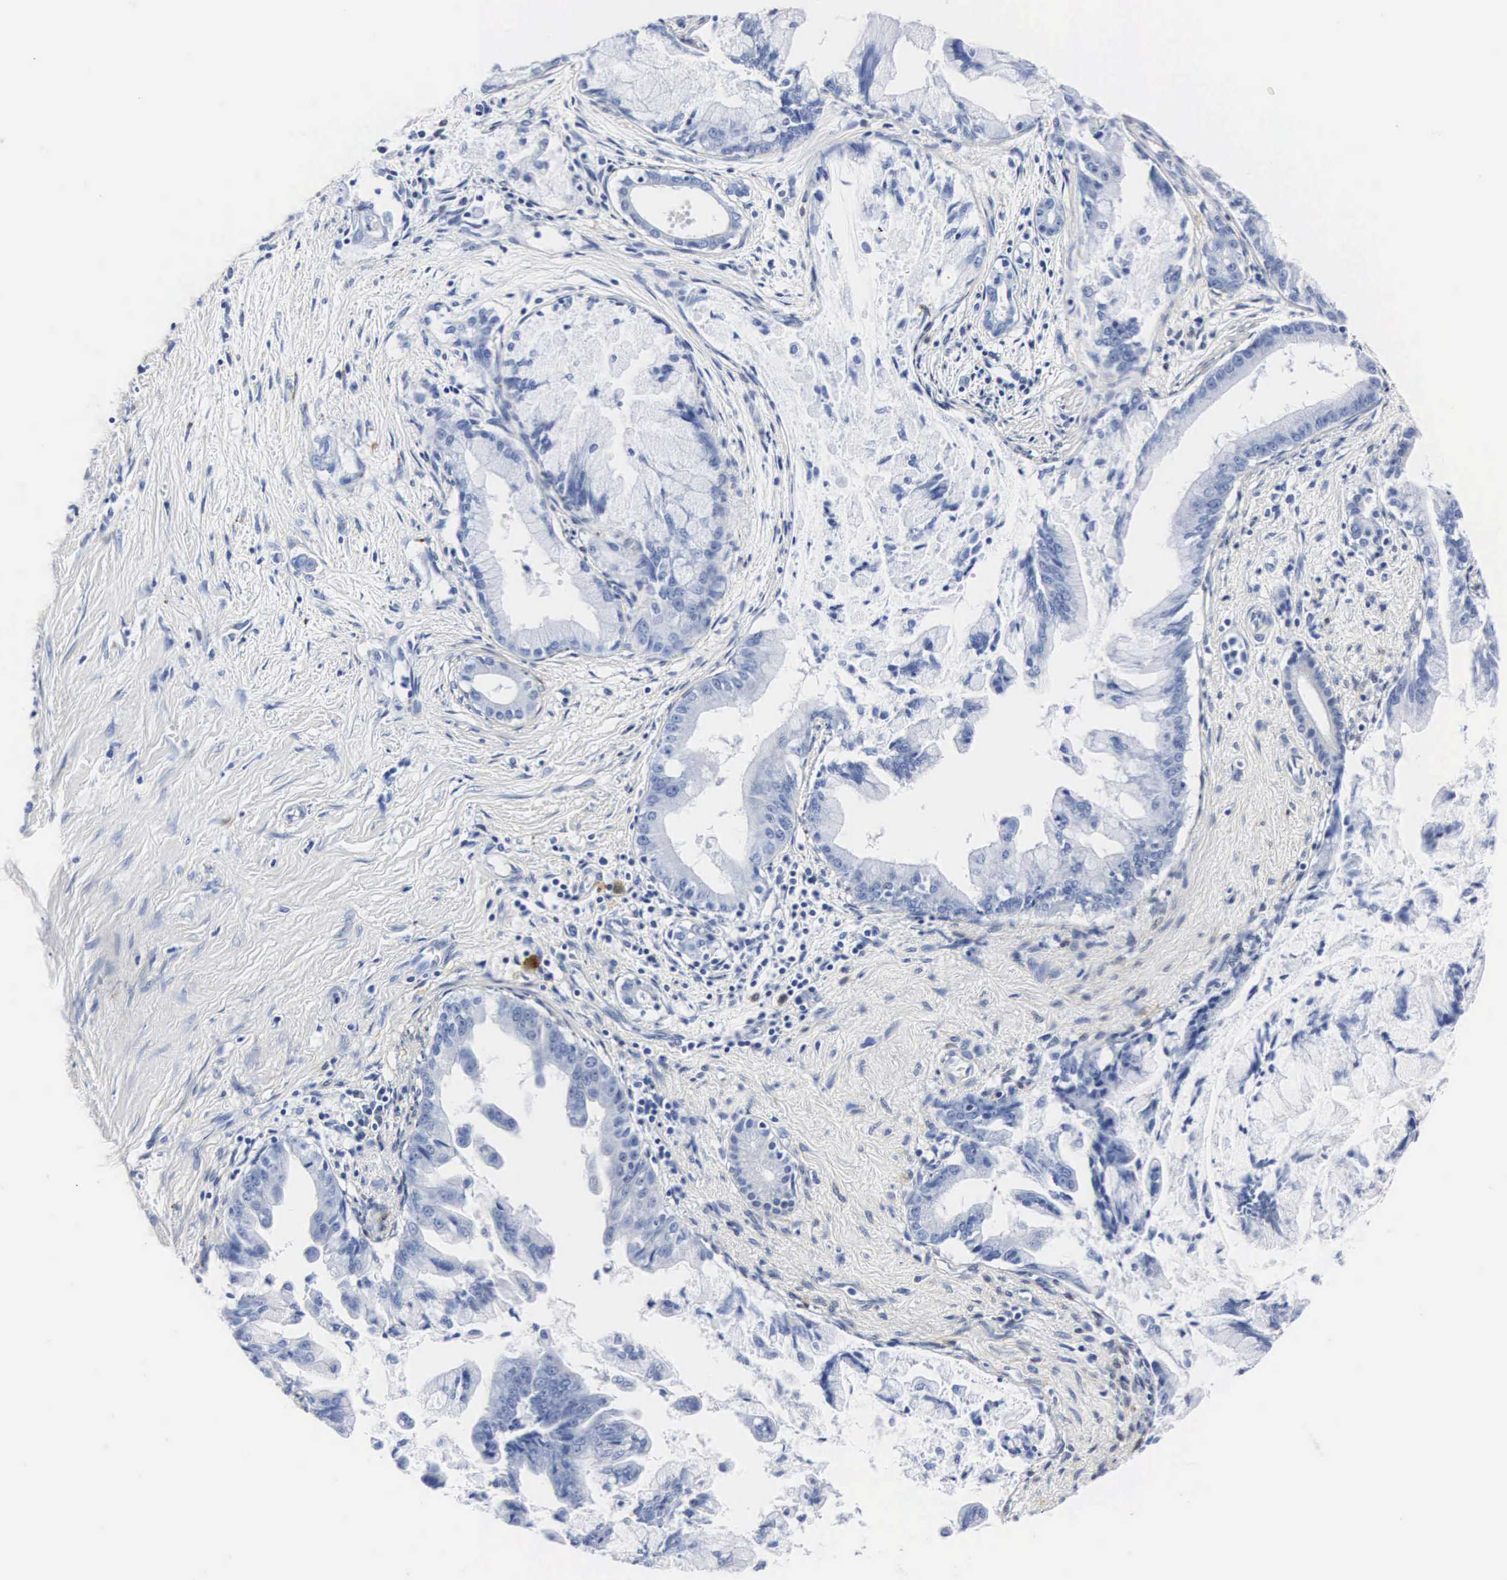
{"staining": {"intensity": "negative", "quantity": "none", "location": "none"}, "tissue": "pancreatic cancer", "cell_type": "Tumor cells", "image_type": "cancer", "snomed": [{"axis": "morphology", "description": "Adenocarcinoma, NOS"}, {"axis": "topography", "description": "Pancreas"}], "caption": "Tumor cells show no significant protein staining in pancreatic cancer (adenocarcinoma).", "gene": "ENO2", "patient": {"sex": "male", "age": 59}}